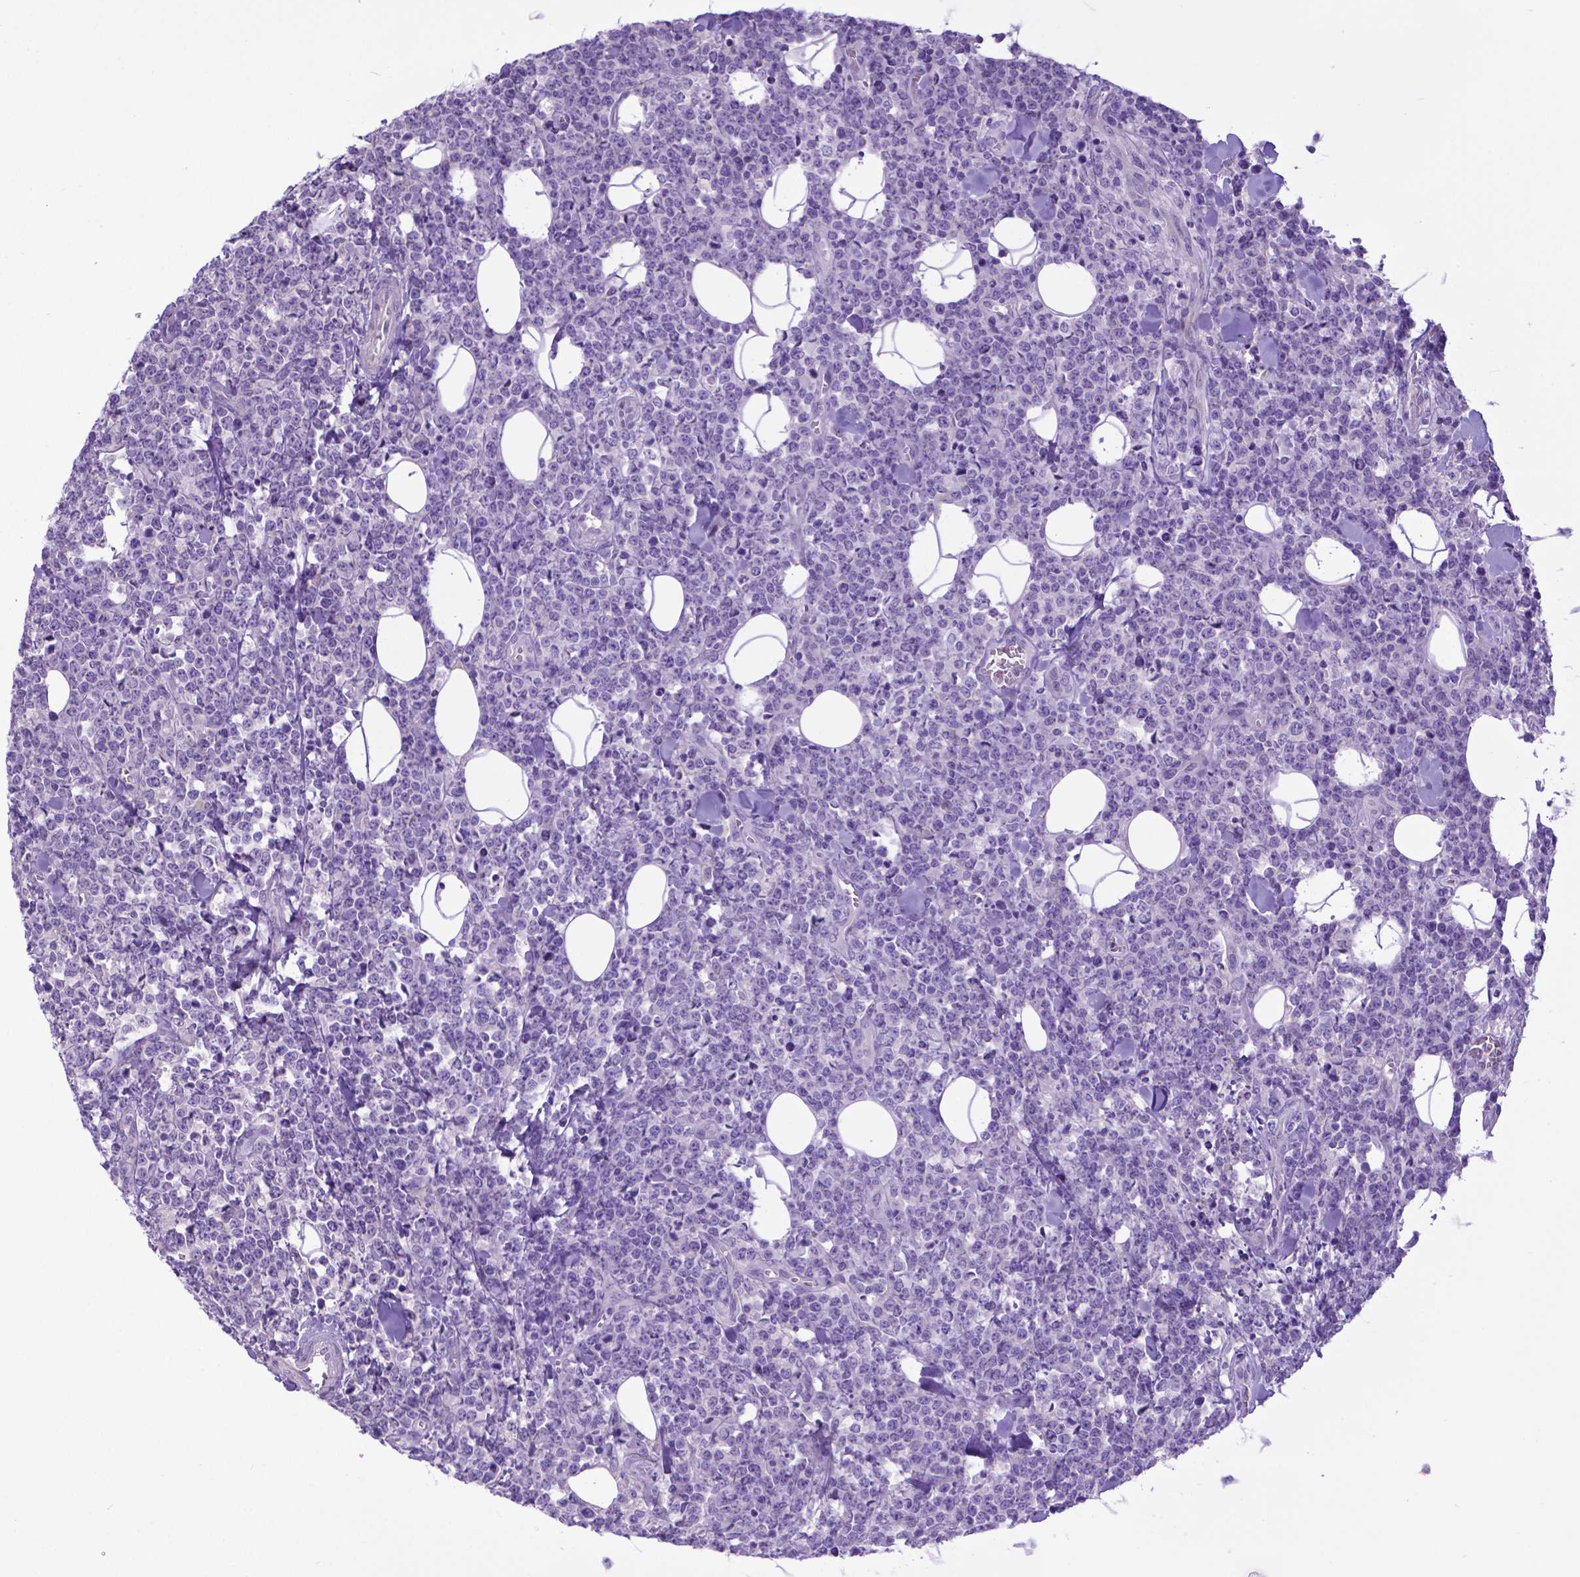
{"staining": {"intensity": "negative", "quantity": "none", "location": "none"}, "tissue": "lymphoma", "cell_type": "Tumor cells", "image_type": "cancer", "snomed": [{"axis": "morphology", "description": "Malignant lymphoma, non-Hodgkin's type, High grade"}, {"axis": "topography", "description": "Small intestine"}], "caption": "Immunohistochemistry histopathology image of malignant lymphoma, non-Hodgkin's type (high-grade) stained for a protein (brown), which demonstrates no staining in tumor cells.", "gene": "ADRA2B", "patient": {"sex": "female", "age": 56}}